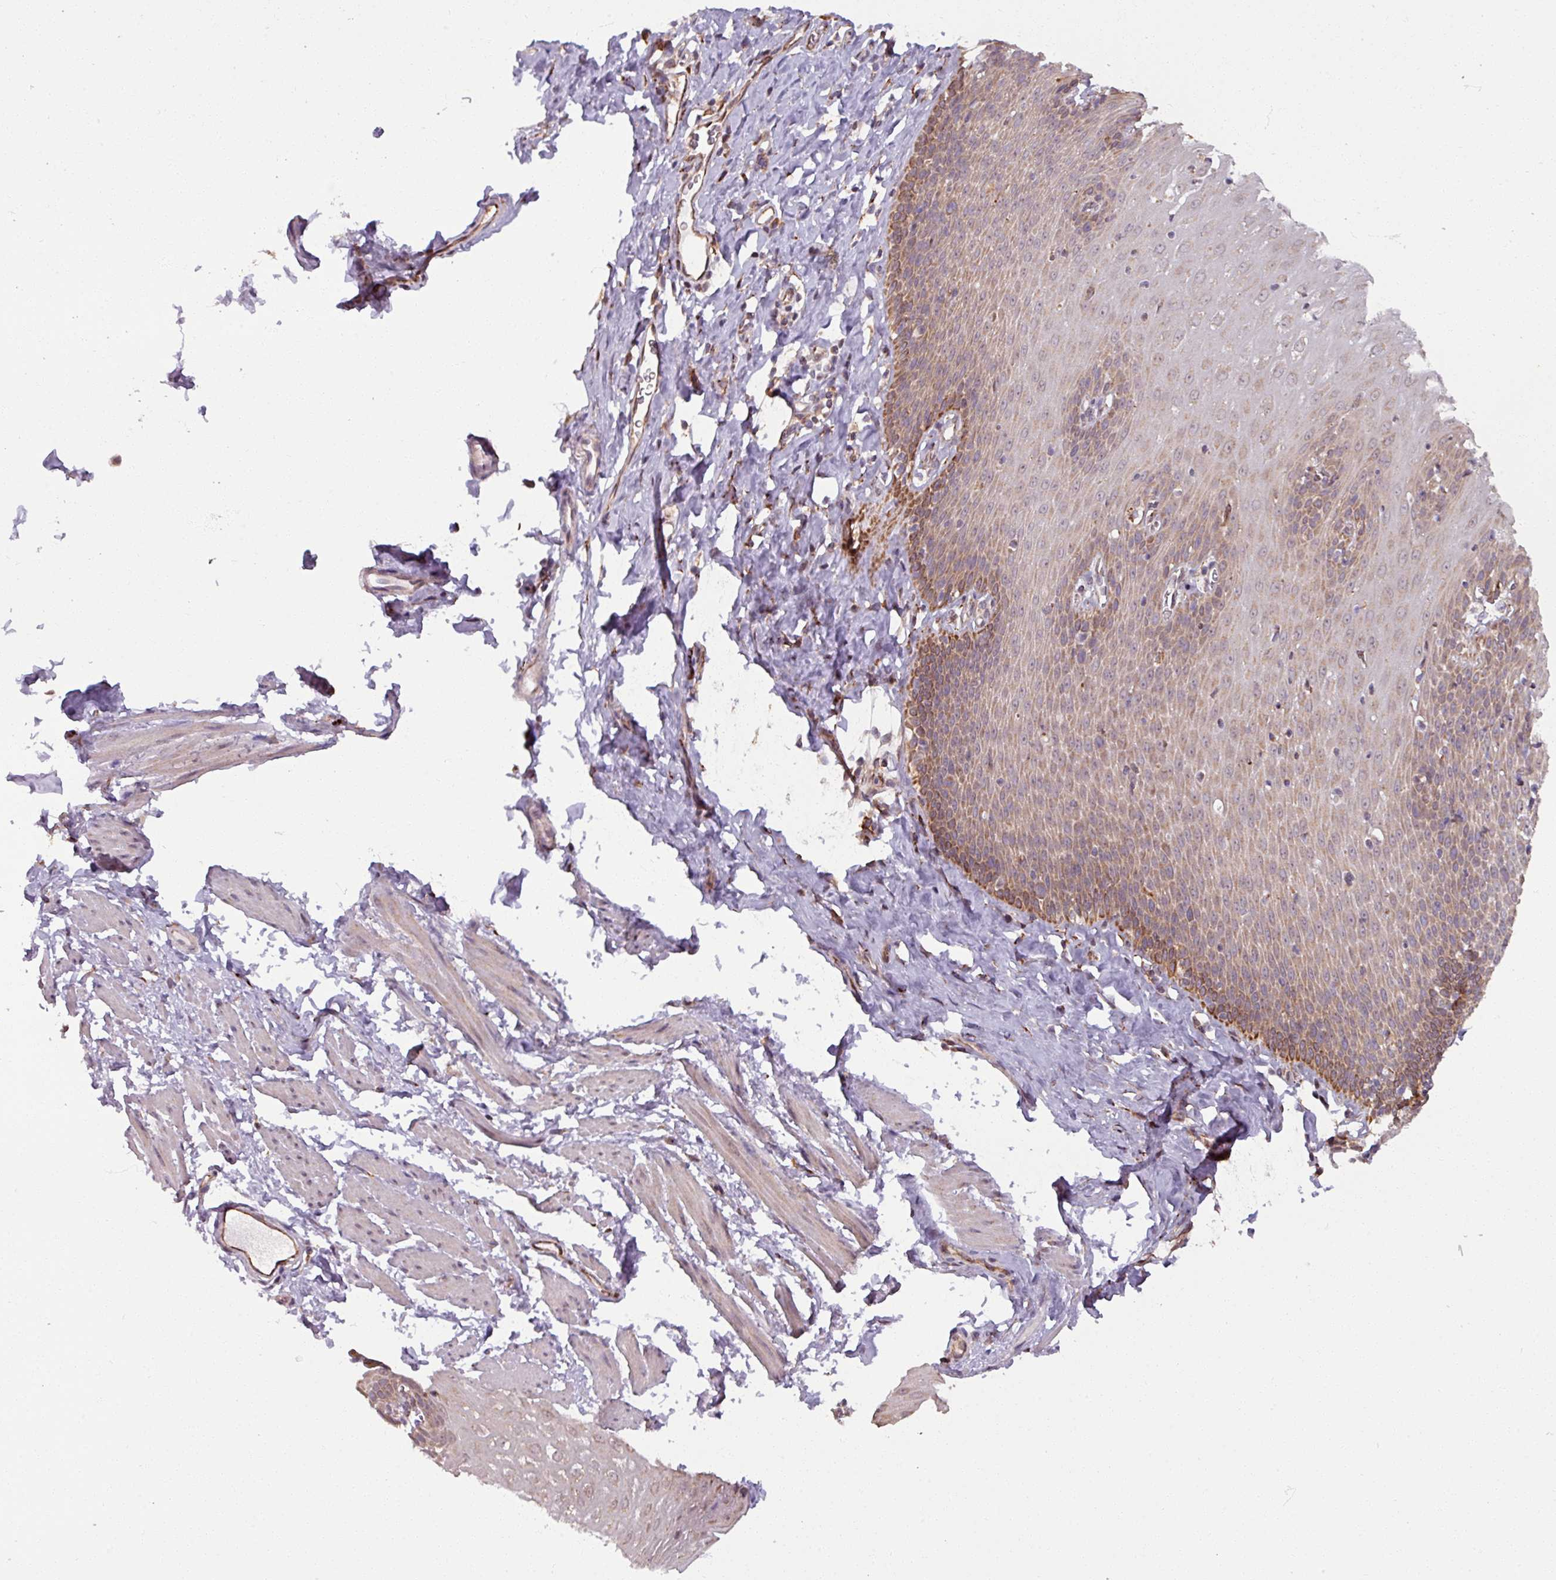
{"staining": {"intensity": "moderate", "quantity": "25%-75%", "location": "cytoplasmic/membranous"}, "tissue": "esophagus", "cell_type": "Squamous epithelial cells", "image_type": "normal", "snomed": [{"axis": "morphology", "description": "Normal tissue, NOS"}, {"axis": "topography", "description": "Esophagus"}], "caption": "Immunohistochemical staining of unremarkable esophagus reveals medium levels of moderate cytoplasmic/membranous positivity in about 25%-75% of squamous epithelial cells.", "gene": "MAGT1", "patient": {"sex": "female", "age": 61}}